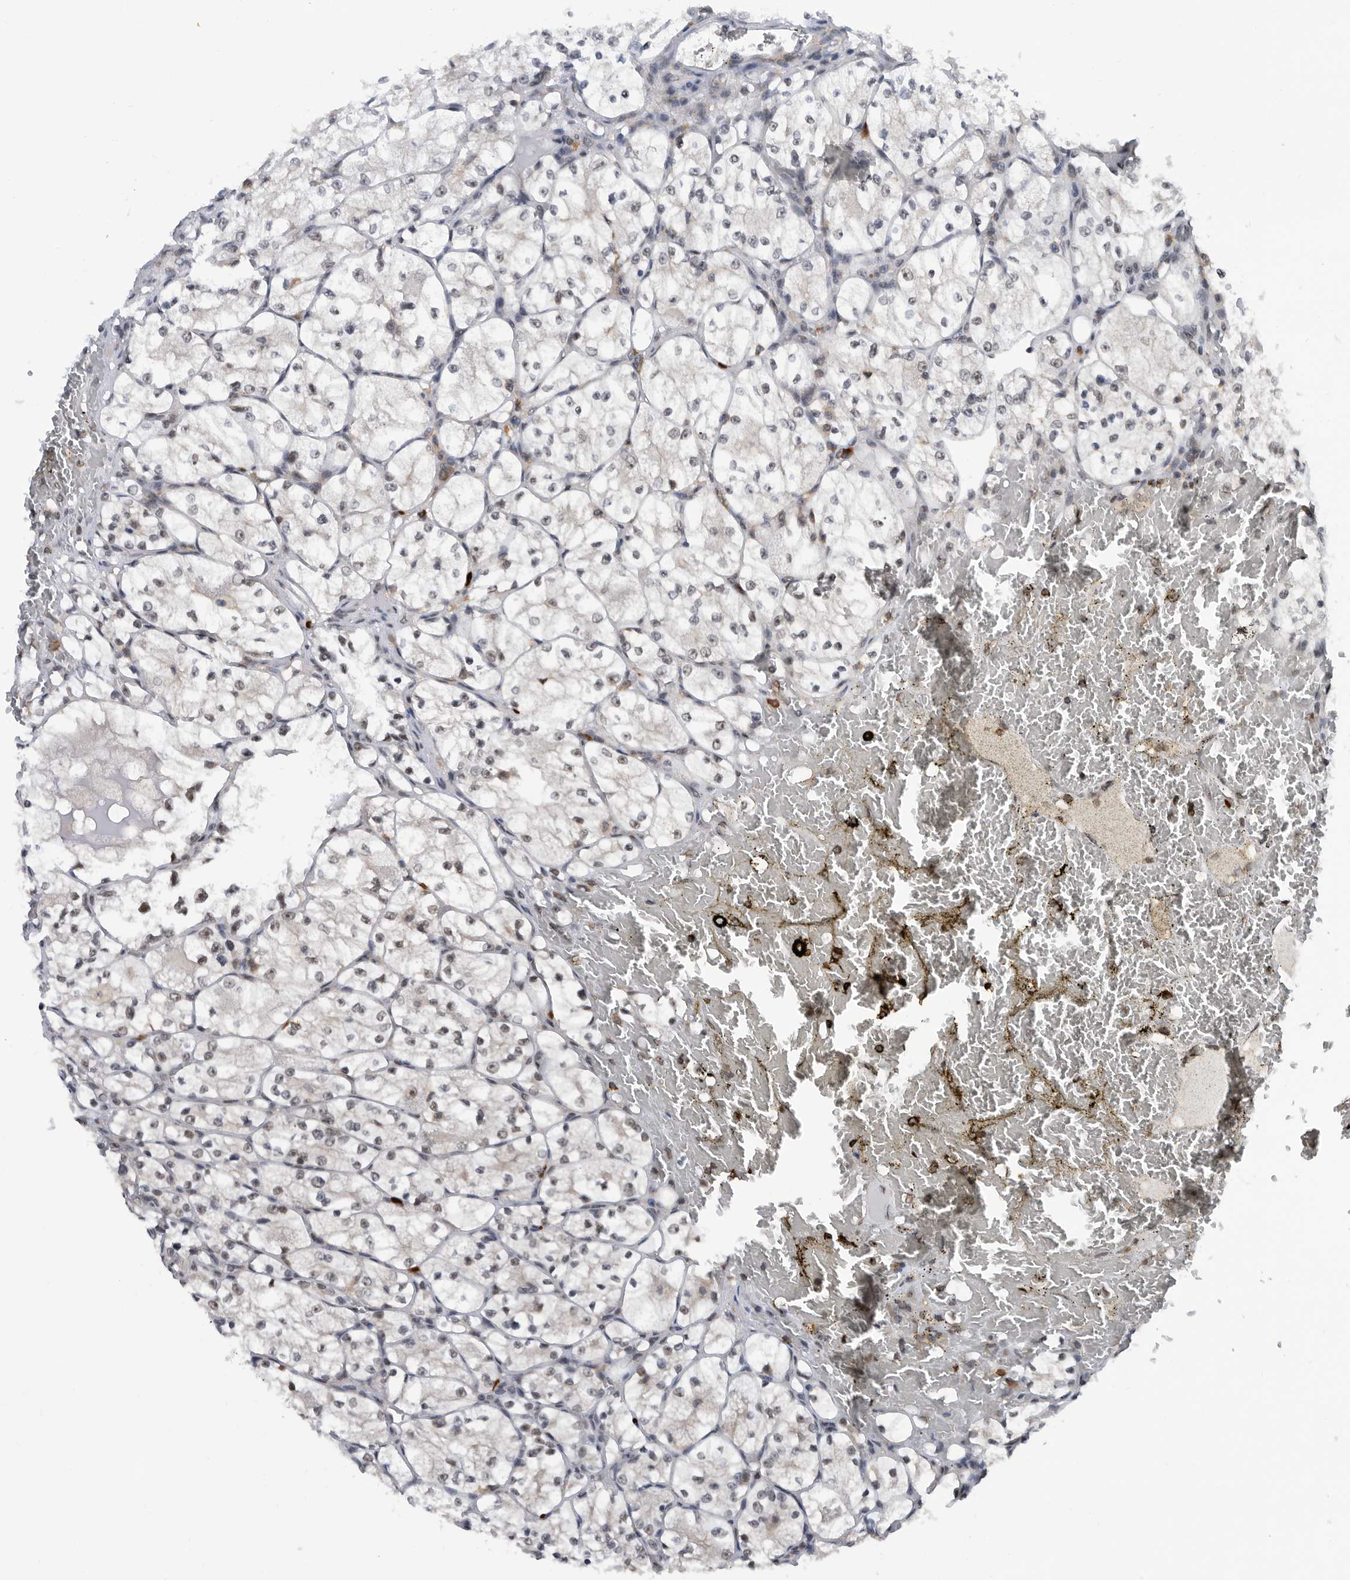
{"staining": {"intensity": "negative", "quantity": "none", "location": "none"}, "tissue": "renal cancer", "cell_type": "Tumor cells", "image_type": "cancer", "snomed": [{"axis": "morphology", "description": "Adenocarcinoma, NOS"}, {"axis": "topography", "description": "Kidney"}], "caption": "The IHC histopathology image has no significant positivity in tumor cells of renal cancer (adenocarcinoma) tissue.", "gene": "ZNF260", "patient": {"sex": "female", "age": 69}}